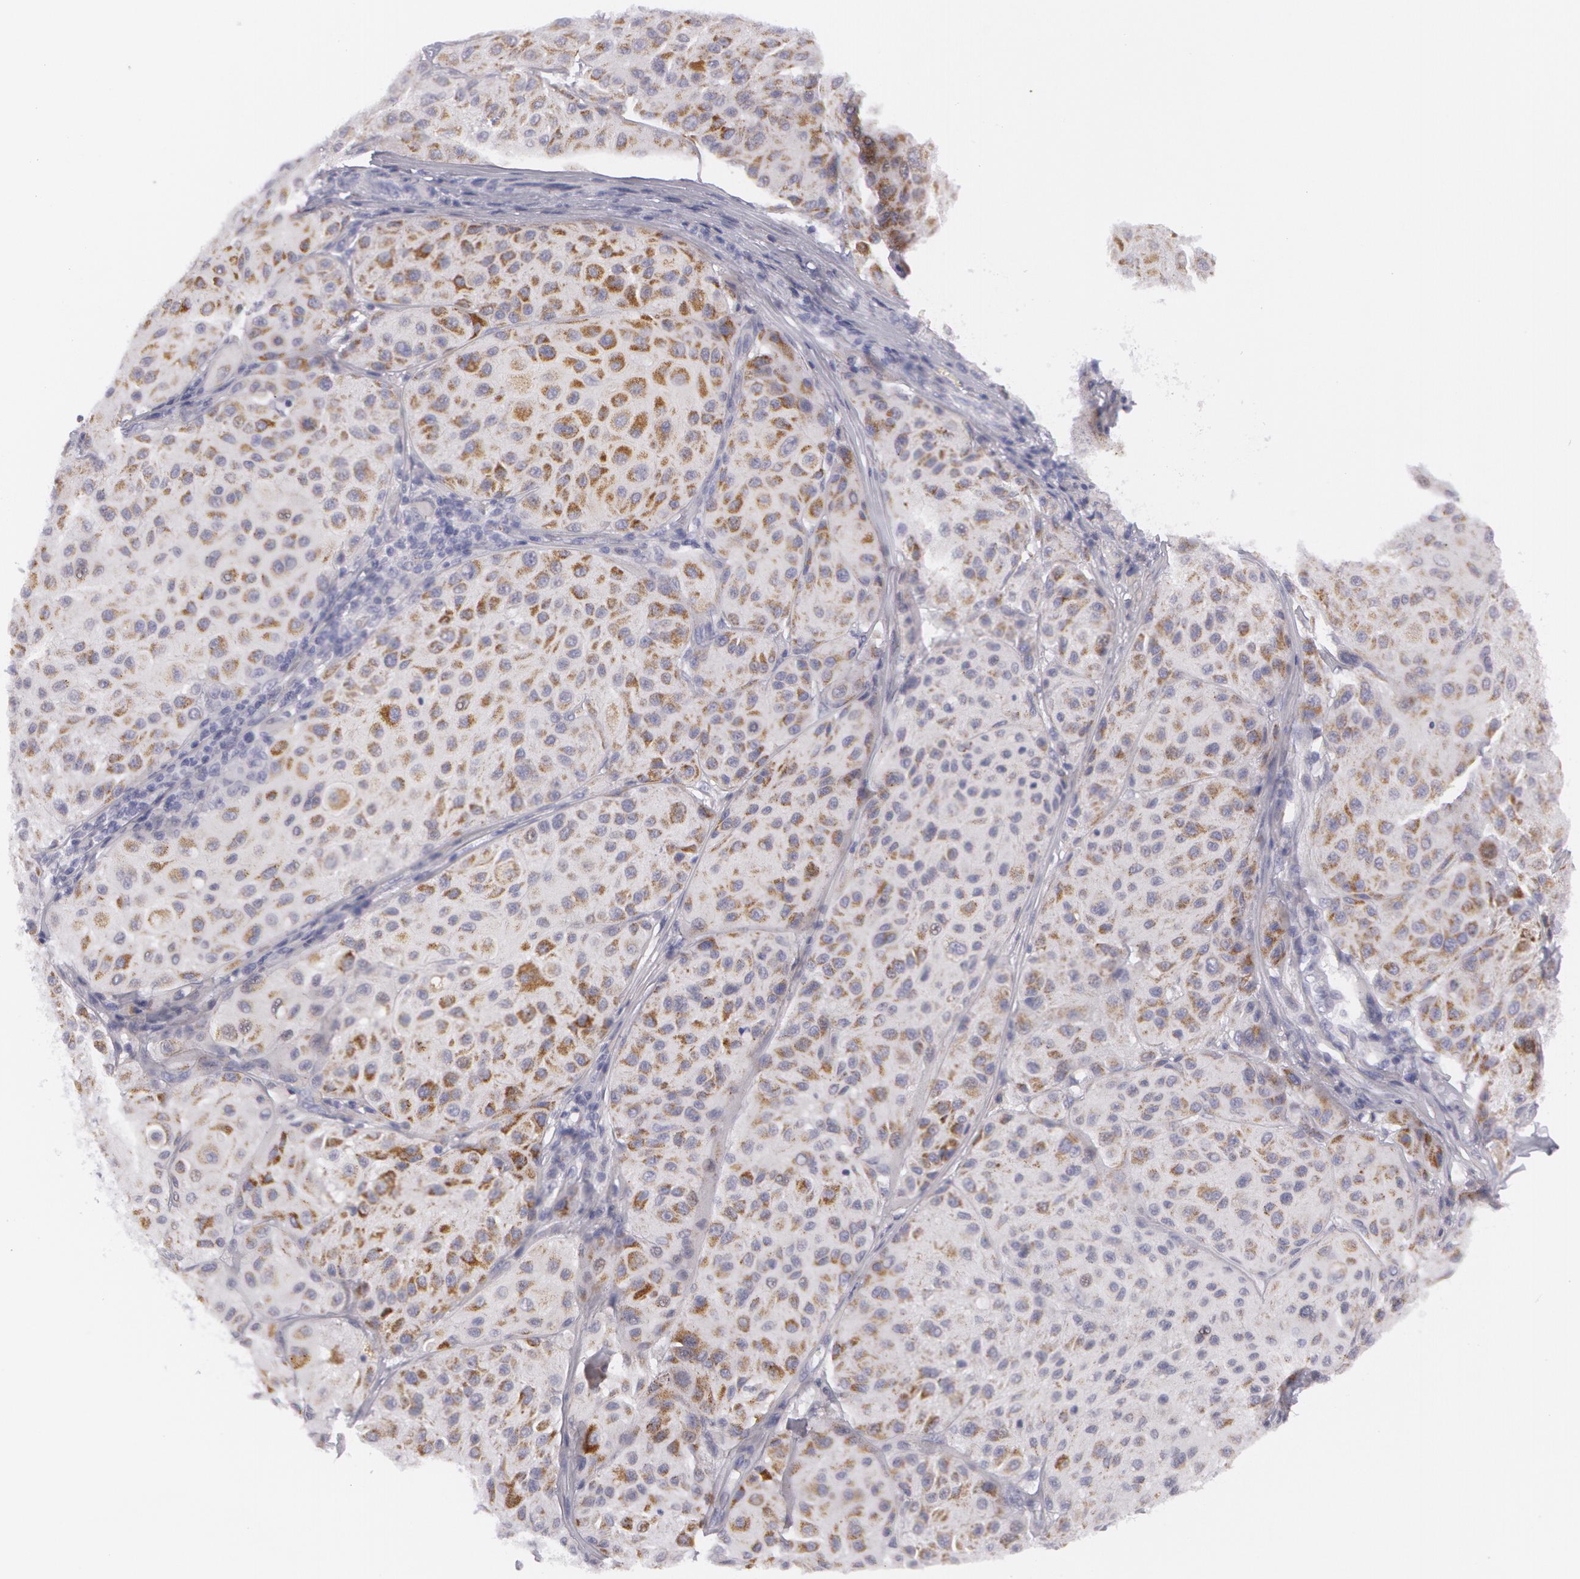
{"staining": {"intensity": "negative", "quantity": "none", "location": "none"}, "tissue": "melanoma", "cell_type": "Tumor cells", "image_type": "cancer", "snomed": [{"axis": "morphology", "description": "Malignant melanoma, NOS"}, {"axis": "topography", "description": "Skin"}], "caption": "DAB immunohistochemical staining of human malignant melanoma reveals no significant positivity in tumor cells.", "gene": "AMACR", "patient": {"sex": "male", "age": 36}}